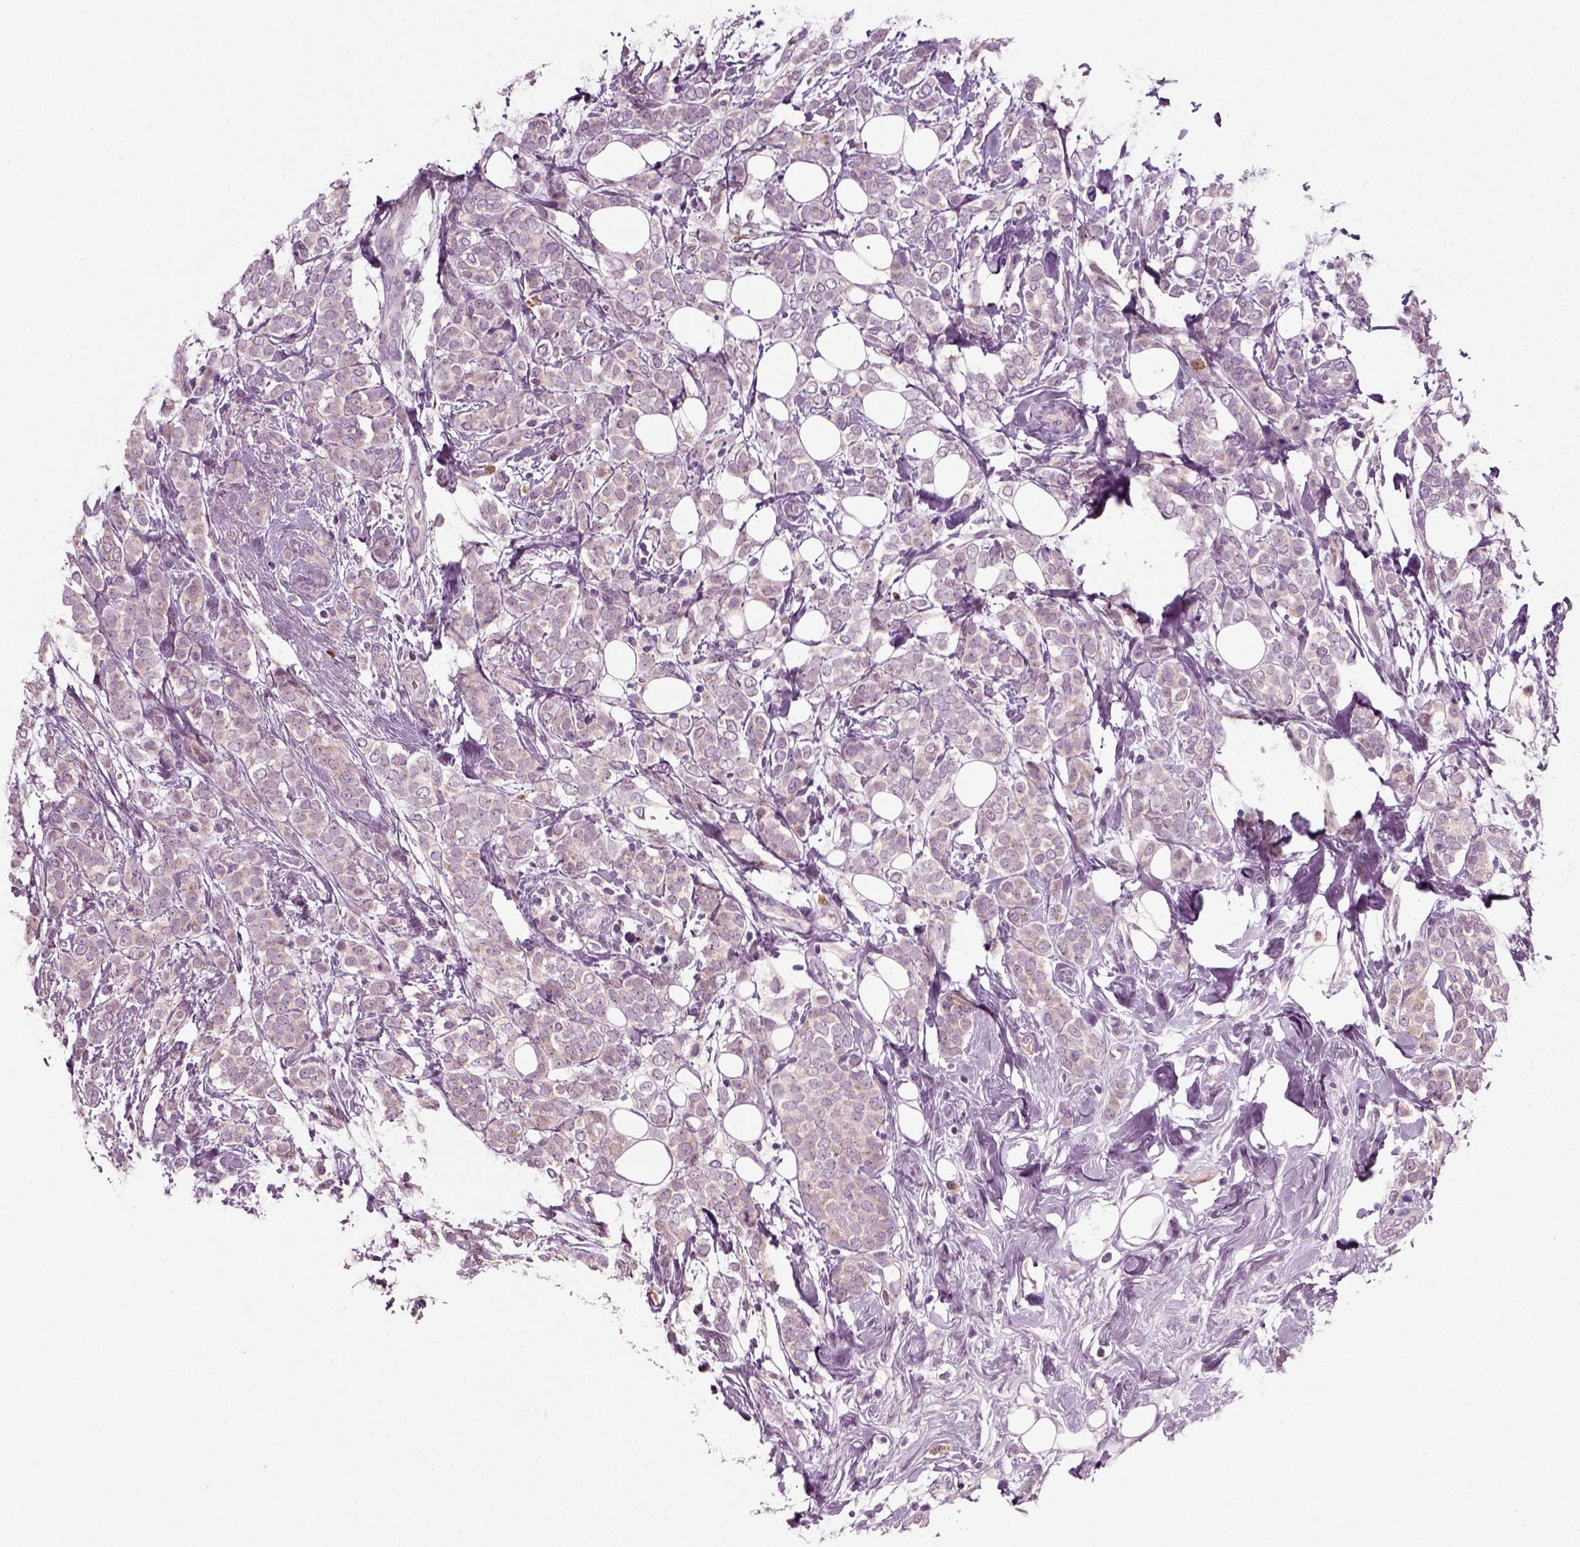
{"staining": {"intensity": "weak", "quantity": "25%-75%", "location": "cytoplasmic/membranous"}, "tissue": "breast cancer", "cell_type": "Tumor cells", "image_type": "cancer", "snomed": [{"axis": "morphology", "description": "Lobular carcinoma"}, {"axis": "topography", "description": "Breast"}], "caption": "This is an image of IHC staining of breast lobular carcinoma, which shows weak staining in the cytoplasmic/membranous of tumor cells.", "gene": "RND2", "patient": {"sex": "female", "age": 49}}